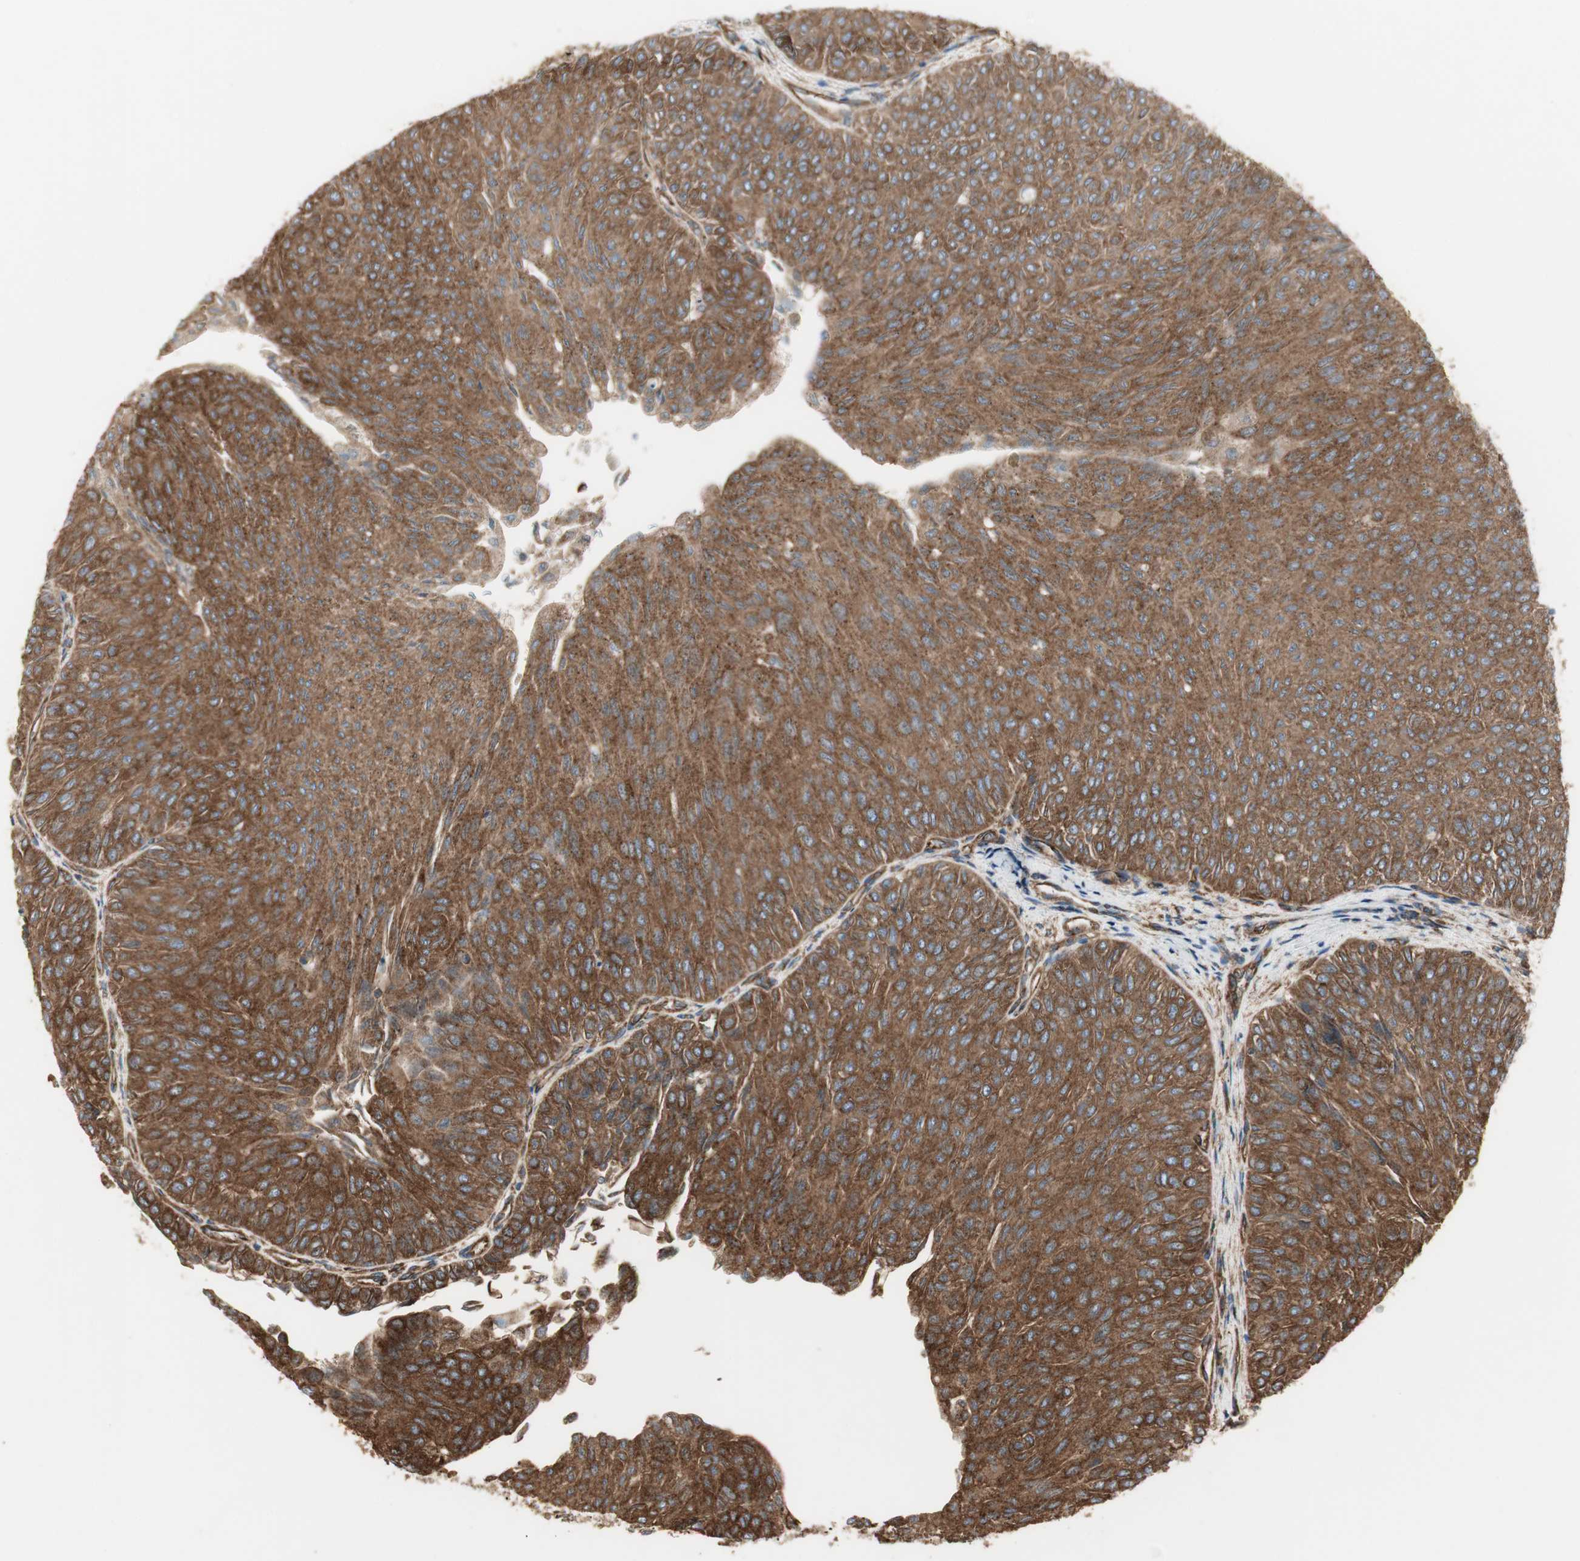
{"staining": {"intensity": "strong", "quantity": ">75%", "location": "cytoplasmic/membranous"}, "tissue": "urothelial cancer", "cell_type": "Tumor cells", "image_type": "cancer", "snomed": [{"axis": "morphology", "description": "Urothelial carcinoma, Low grade"}, {"axis": "topography", "description": "Urinary bladder"}], "caption": "Urothelial cancer stained with a protein marker exhibits strong staining in tumor cells.", "gene": "H6PD", "patient": {"sex": "male", "age": 78}}